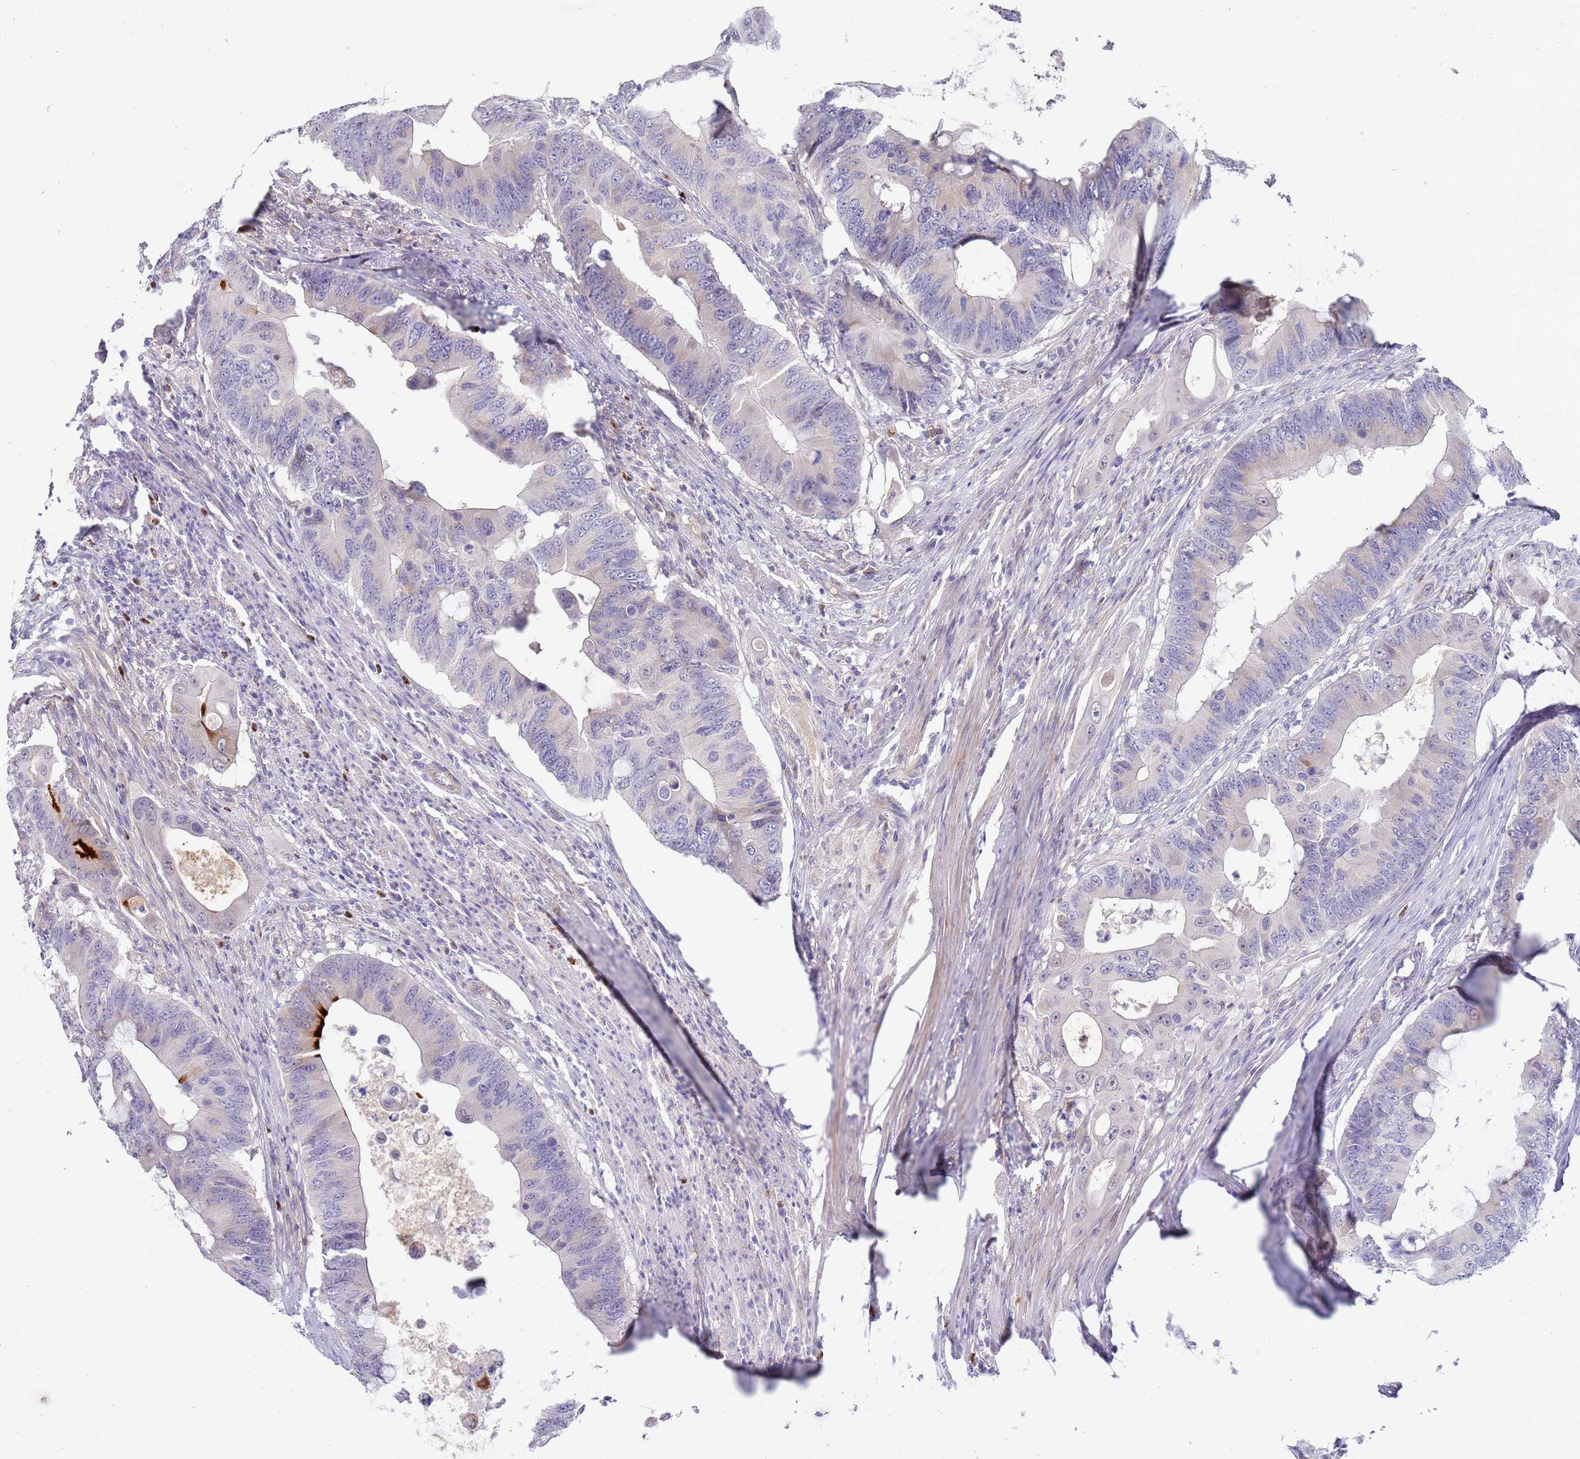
{"staining": {"intensity": "negative", "quantity": "none", "location": "none"}, "tissue": "colorectal cancer", "cell_type": "Tumor cells", "image_type": "cancer", "snomed": [{"axis": "morphology", "description": "Adenocarcinoma, NOS"}, {"axis": "topography", "description": "Colon"}], "caption": "High power microscopy image of an immunohistochemistry histopathology image of colorectal cancer (adenocarcinoma), revealing no significant expression in tumor cells.", "gene": "STK25", "patient": {"sex": "male", "age": 71}}